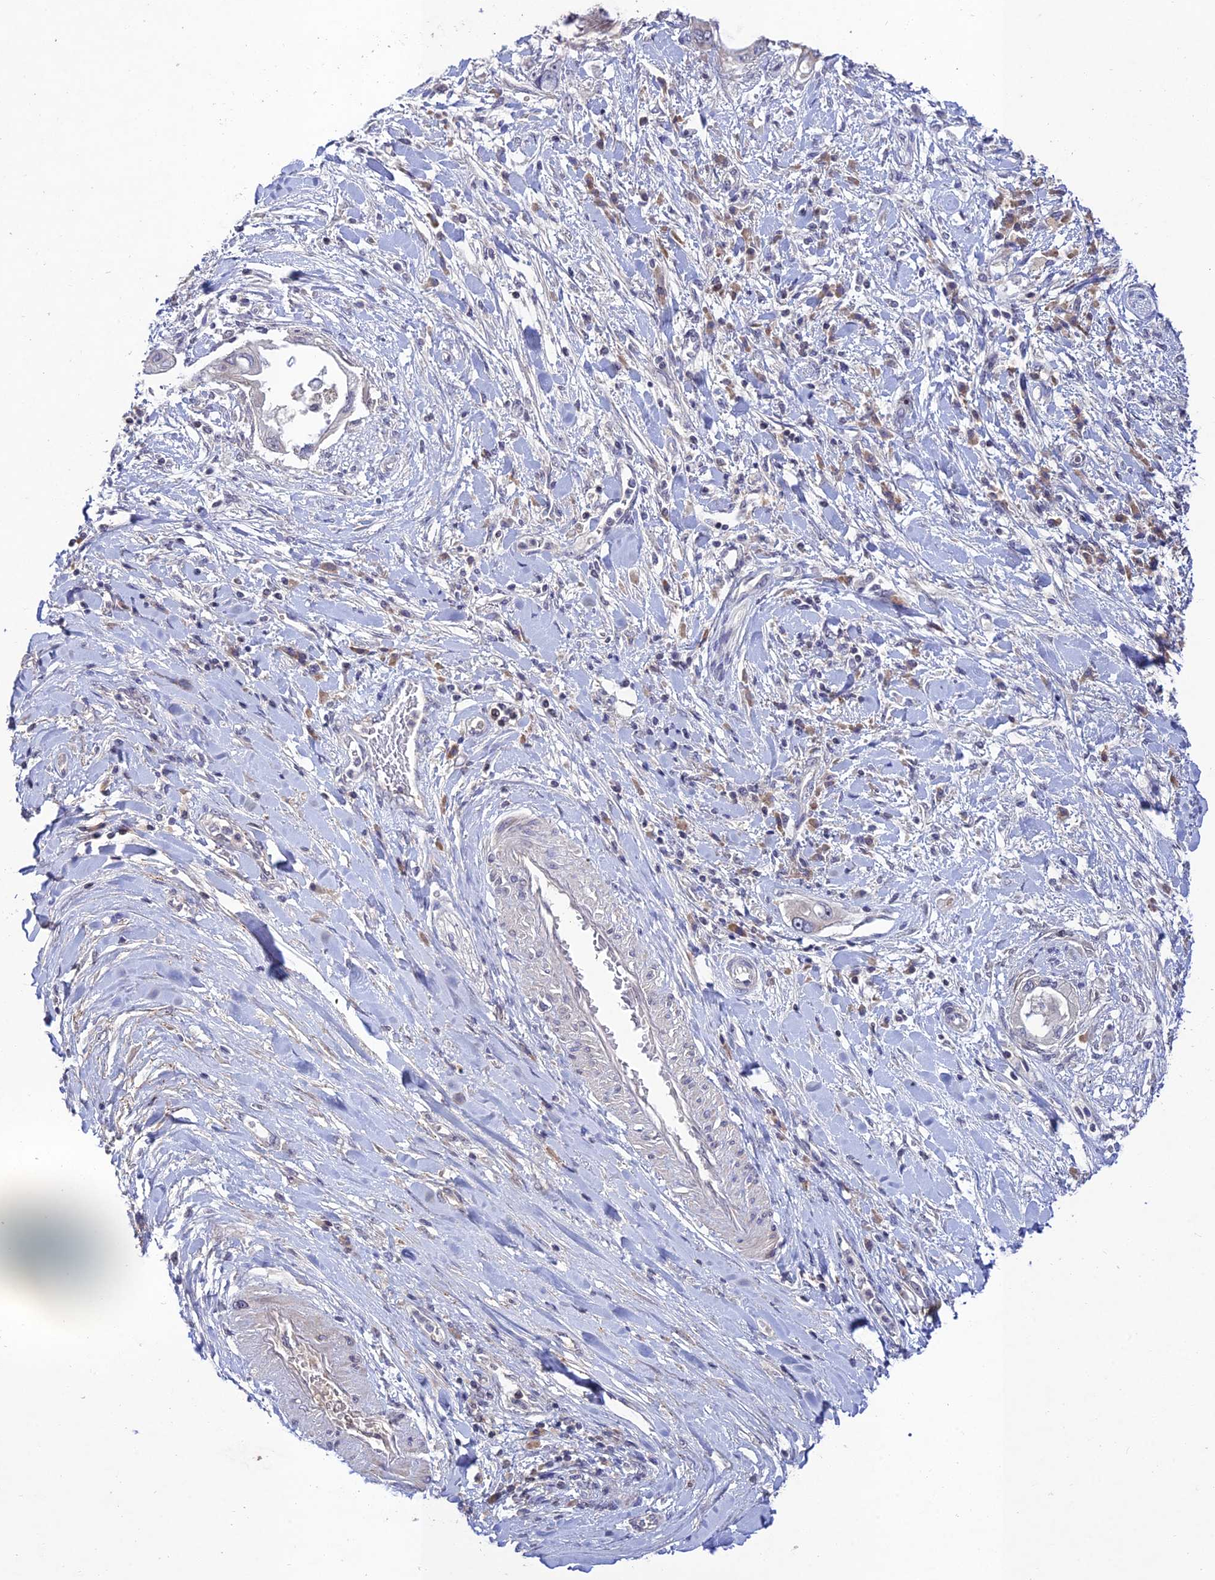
{"staining": {"intensity": "negative", "quantity": "none", "location": "none"}, "tissue": "pancreatic cancer", "cell_type": "Tumor cells", "image_type": "cancer", "snomed": [{"axis": "morphology", "description": "Inflammation, NOS"}, {"axis": "morphology", "description": "Adenocarcinoma, NOS"}, {"axis": "topography", "description": "Pancreas"}], "caption": "Immunohistochemistry (IHC) image of neoplastic tissue: pancreatic adenocarcinoma stained with DAB shows no significant protein staining in tumor cells.", "gene": "CHST5", "patient": {"sex": "female", "age": 56}}